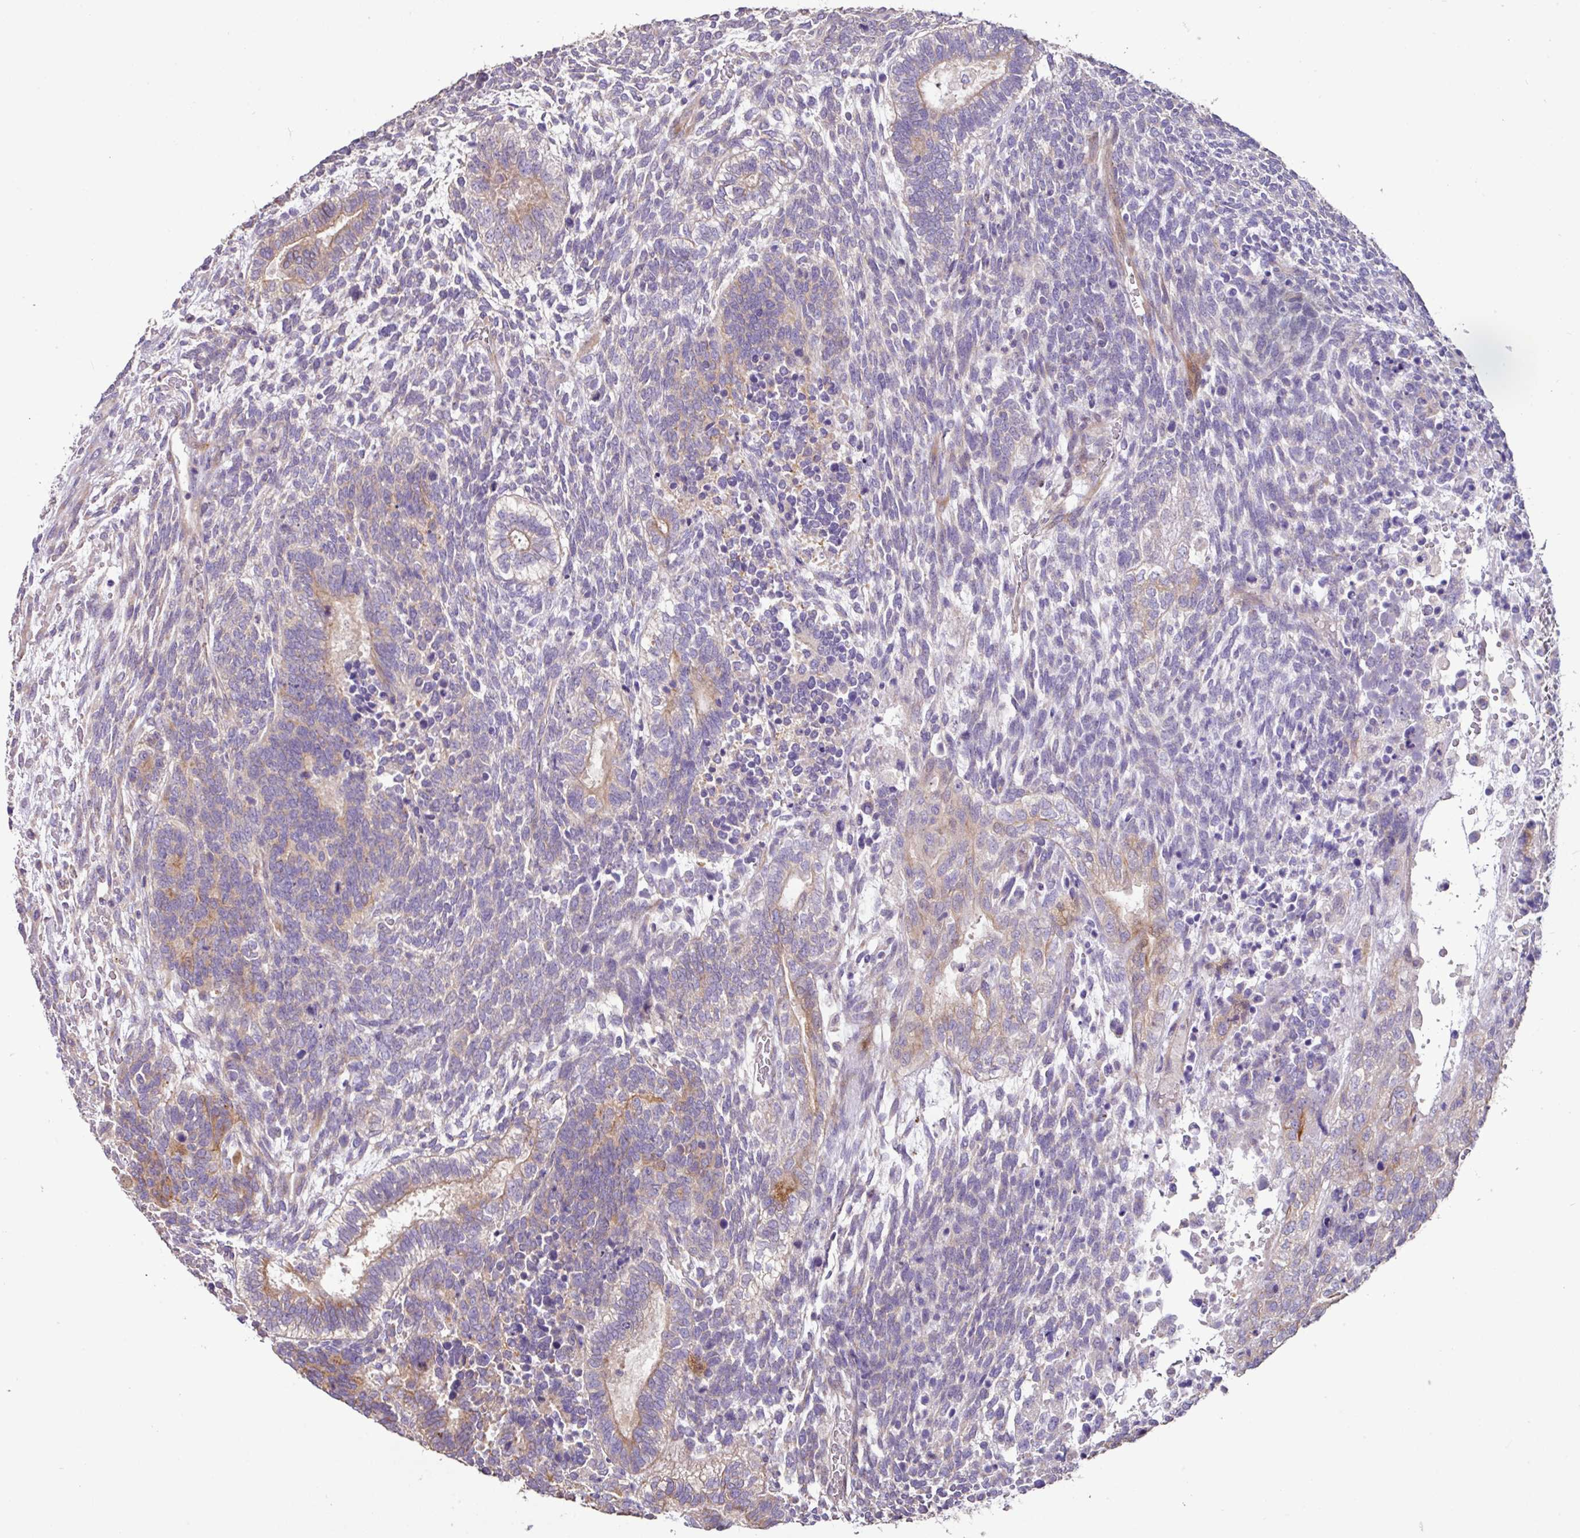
{"staining": {"intensity": "moderate", "quantity": "<25%", "location": "cytoplasmic/membranous"}, "tissue": "testis cancer", "cell_type": "Tumor cells", "image_type": "cancer", "snomed": [{"axis": "morphology", "description": "Carcinoma, Embryonal, NOS"}, {"axis": "topography", "description": "Testis"}], "caption": "High-power microscopy captured an IHC histopathology image of testis cancer (embryonal carcinoma), revealing moderate cytoplasmic/membranous expression in approximately <25% of tumor cells. (Stains: DAB (3,3'-diaminobenzidine) in brown, nuclei in blue, Microscopy: brightfield microscopy at high magnification).", "gene": "MRRF", "patient": {"sex": "male", "age": 23}}